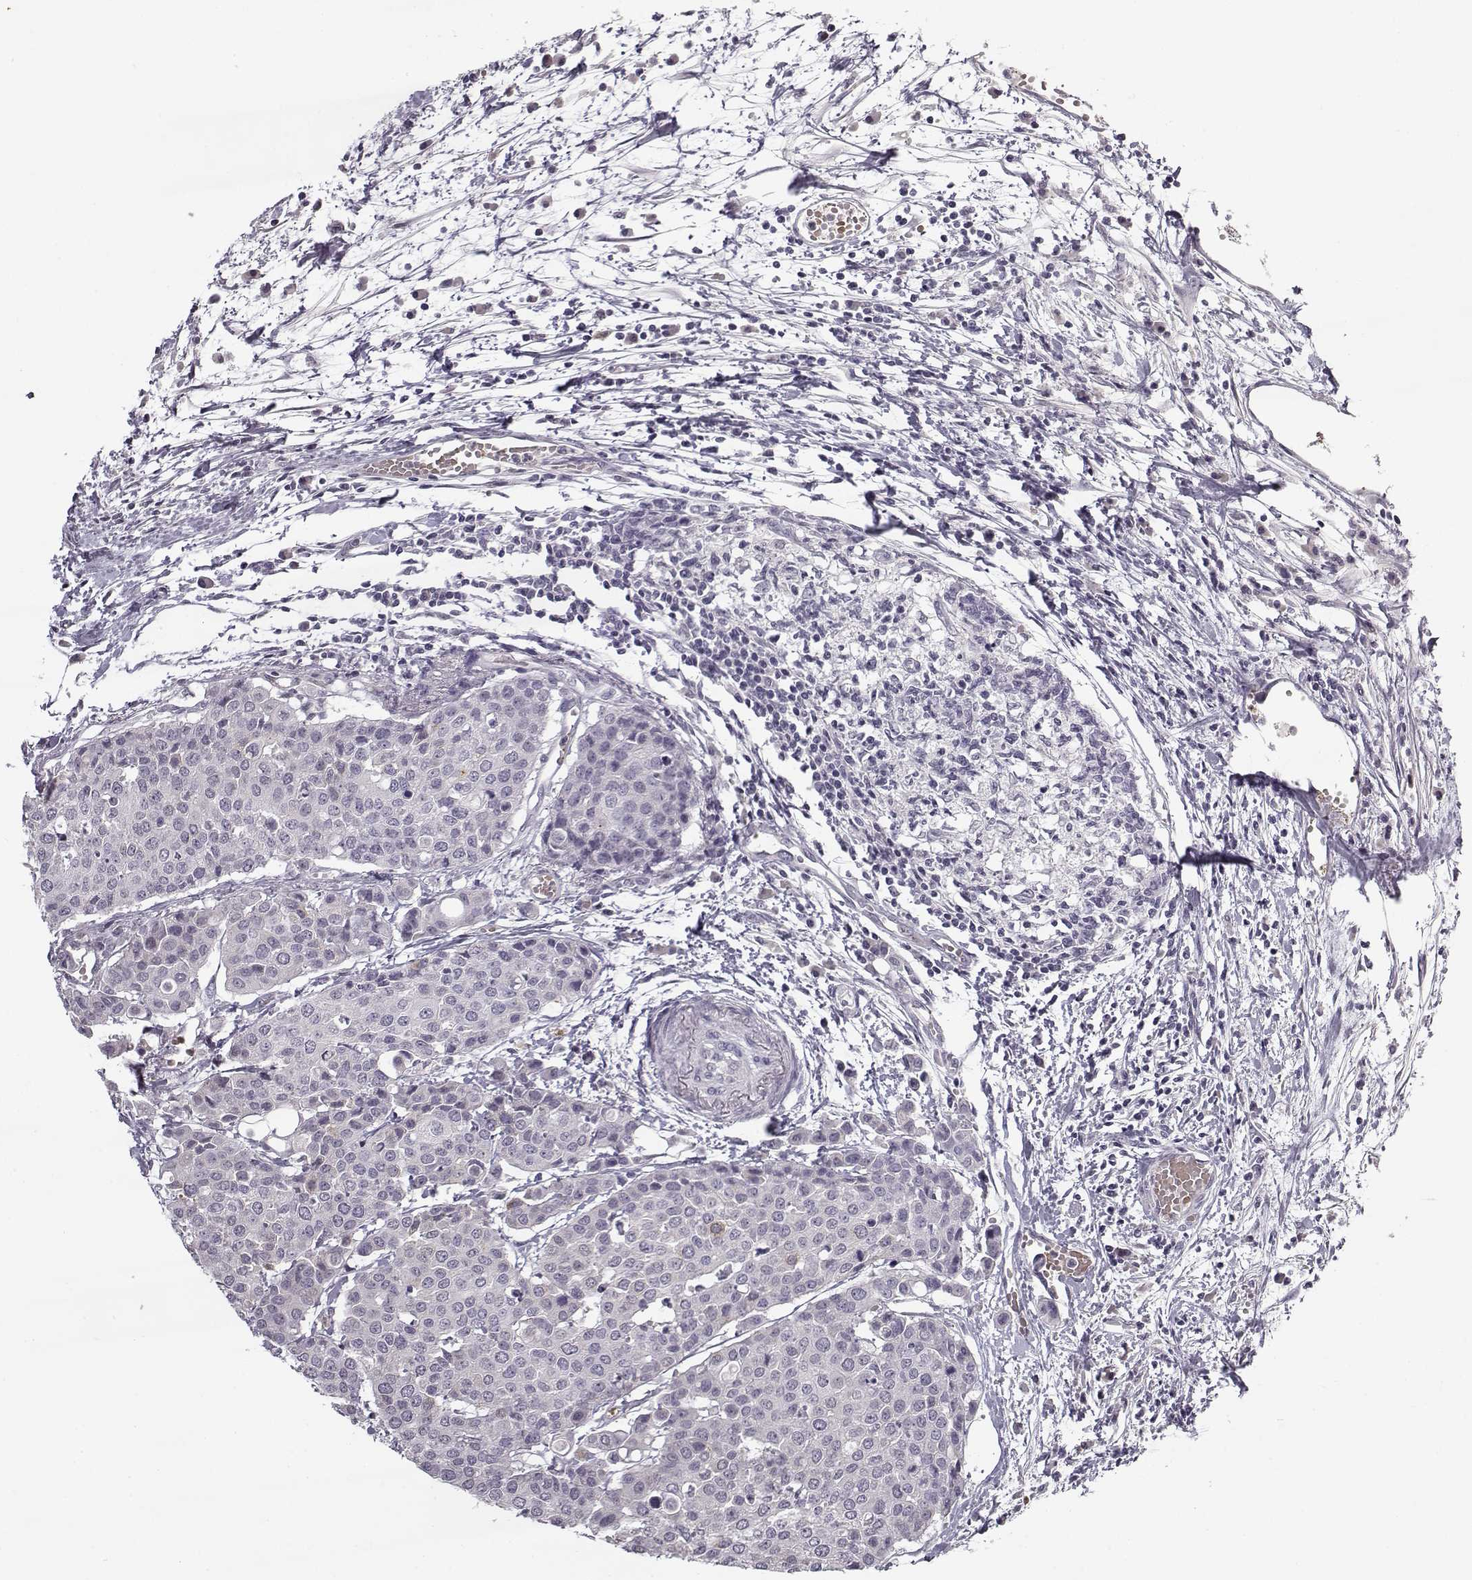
{"staining": {"intensity": "negative", "quantity": "none", "location": "none"}, "tissue": "carcinoid", "cell_type": "Tumor cells", "image_type": "cancer", "snomed": [{"axis": "morphology", "description": "Carcinoid, malignant, NOS"}, {"axis": "topography", "description": "Colon"}], "caption": "Immunohistochemistry of malignant carcinoid exhibits no positivity in tumor cells. (Immunohistochemistry (ihc), brightfield microscopy, high magnification).", "gene": "SNCA", "patient": {"sex": "male", "age": 81}}